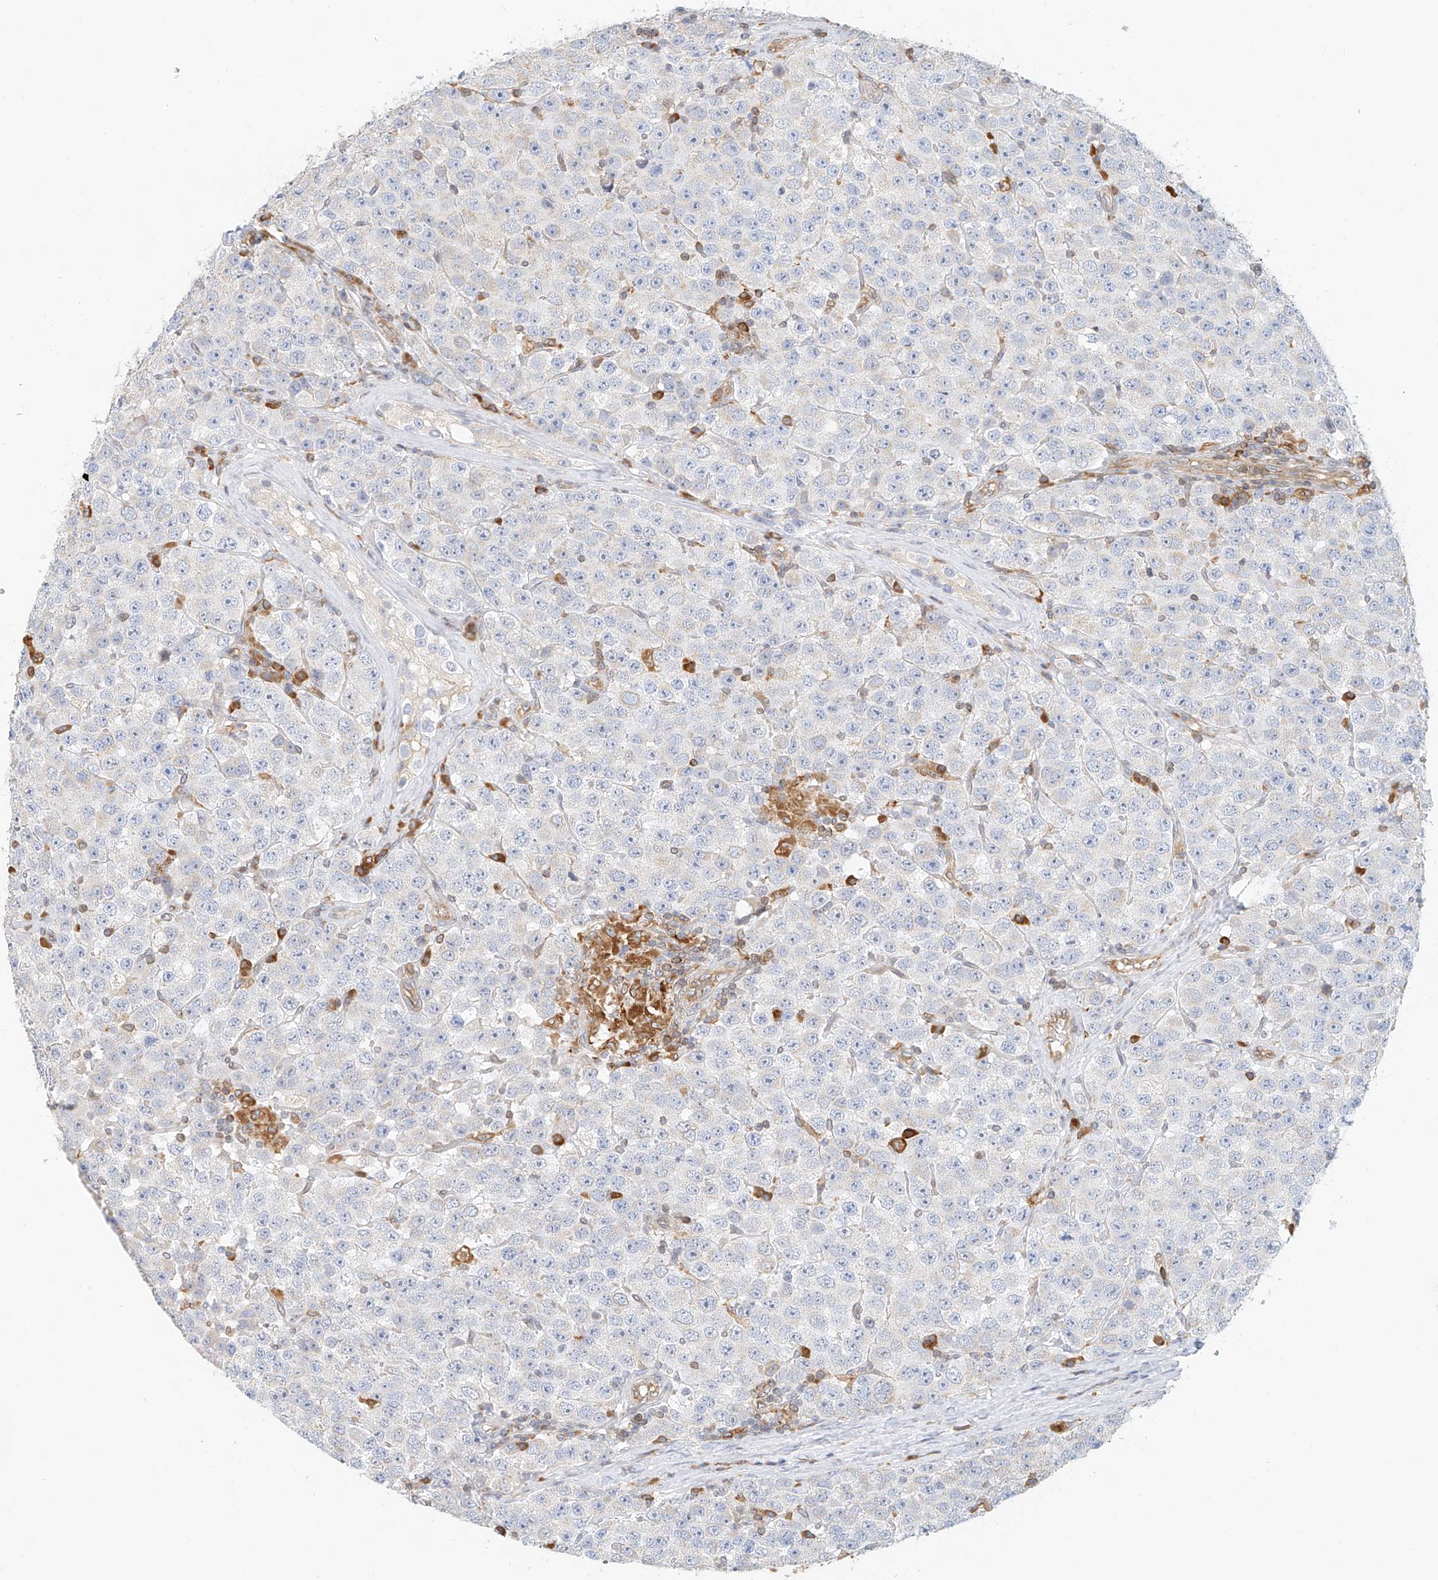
{"staining": {"intensity": "negative", "quantity": "none", "location": "none"}, "tissue": "testis cancer", "cell_type": "Tumor cells", "image_type": "cancer", "snomed": [{"axis": "morphology", "description": "Seminoma, NOS"}, {"axis": "topography", "description": "Testis"}], "caption": "An immunohistochemistry (IHC) image of testis cancer is shown. There is no staining in tumor cells of testis cancer.", "gene": "DHRS7", "patient": {"sex": "male", "age": 28}}